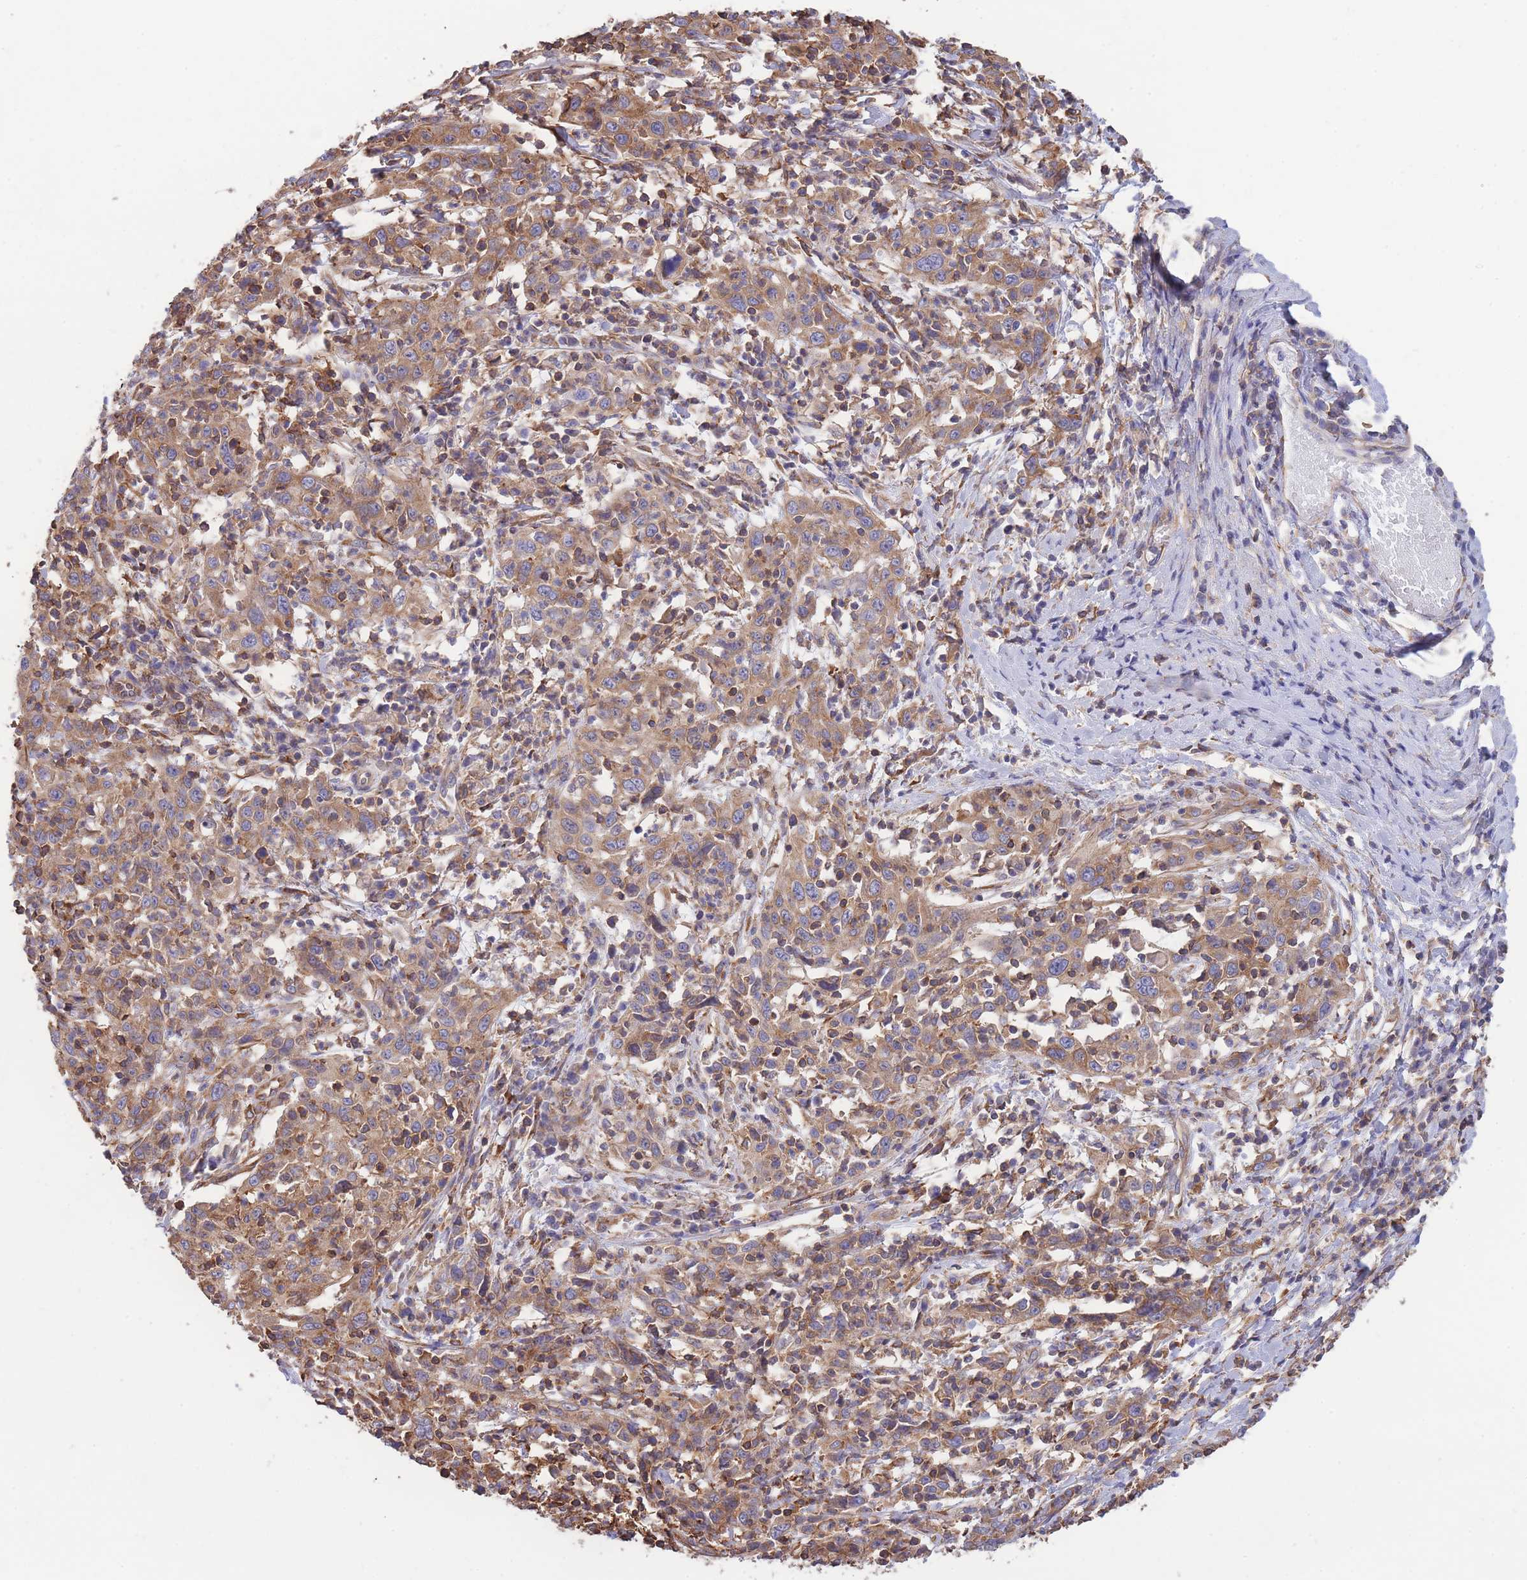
{"staining": {"intensity": "moderate", "quantity": ">75%", "location": "cytoplasmic/membranous"}, "tissue": "cervical cancer", "cell_type": "Tumor cells", "image_type": "cancer", "snomed": [{"axis": "morphology", "description": "Squamous cell carcinoma, NOS"}, {"axis": "topography", "description": "Cervix"}], "caption": "This is a photomicrograph of immunohistochemistry staining of squamous cell carcinoma (cervical), which shows moderate expression in the cytoplasmic/membranous of tumor cells.", "gene": "LRRN4CL", "patient": {"sex": "female", "age": 46}}